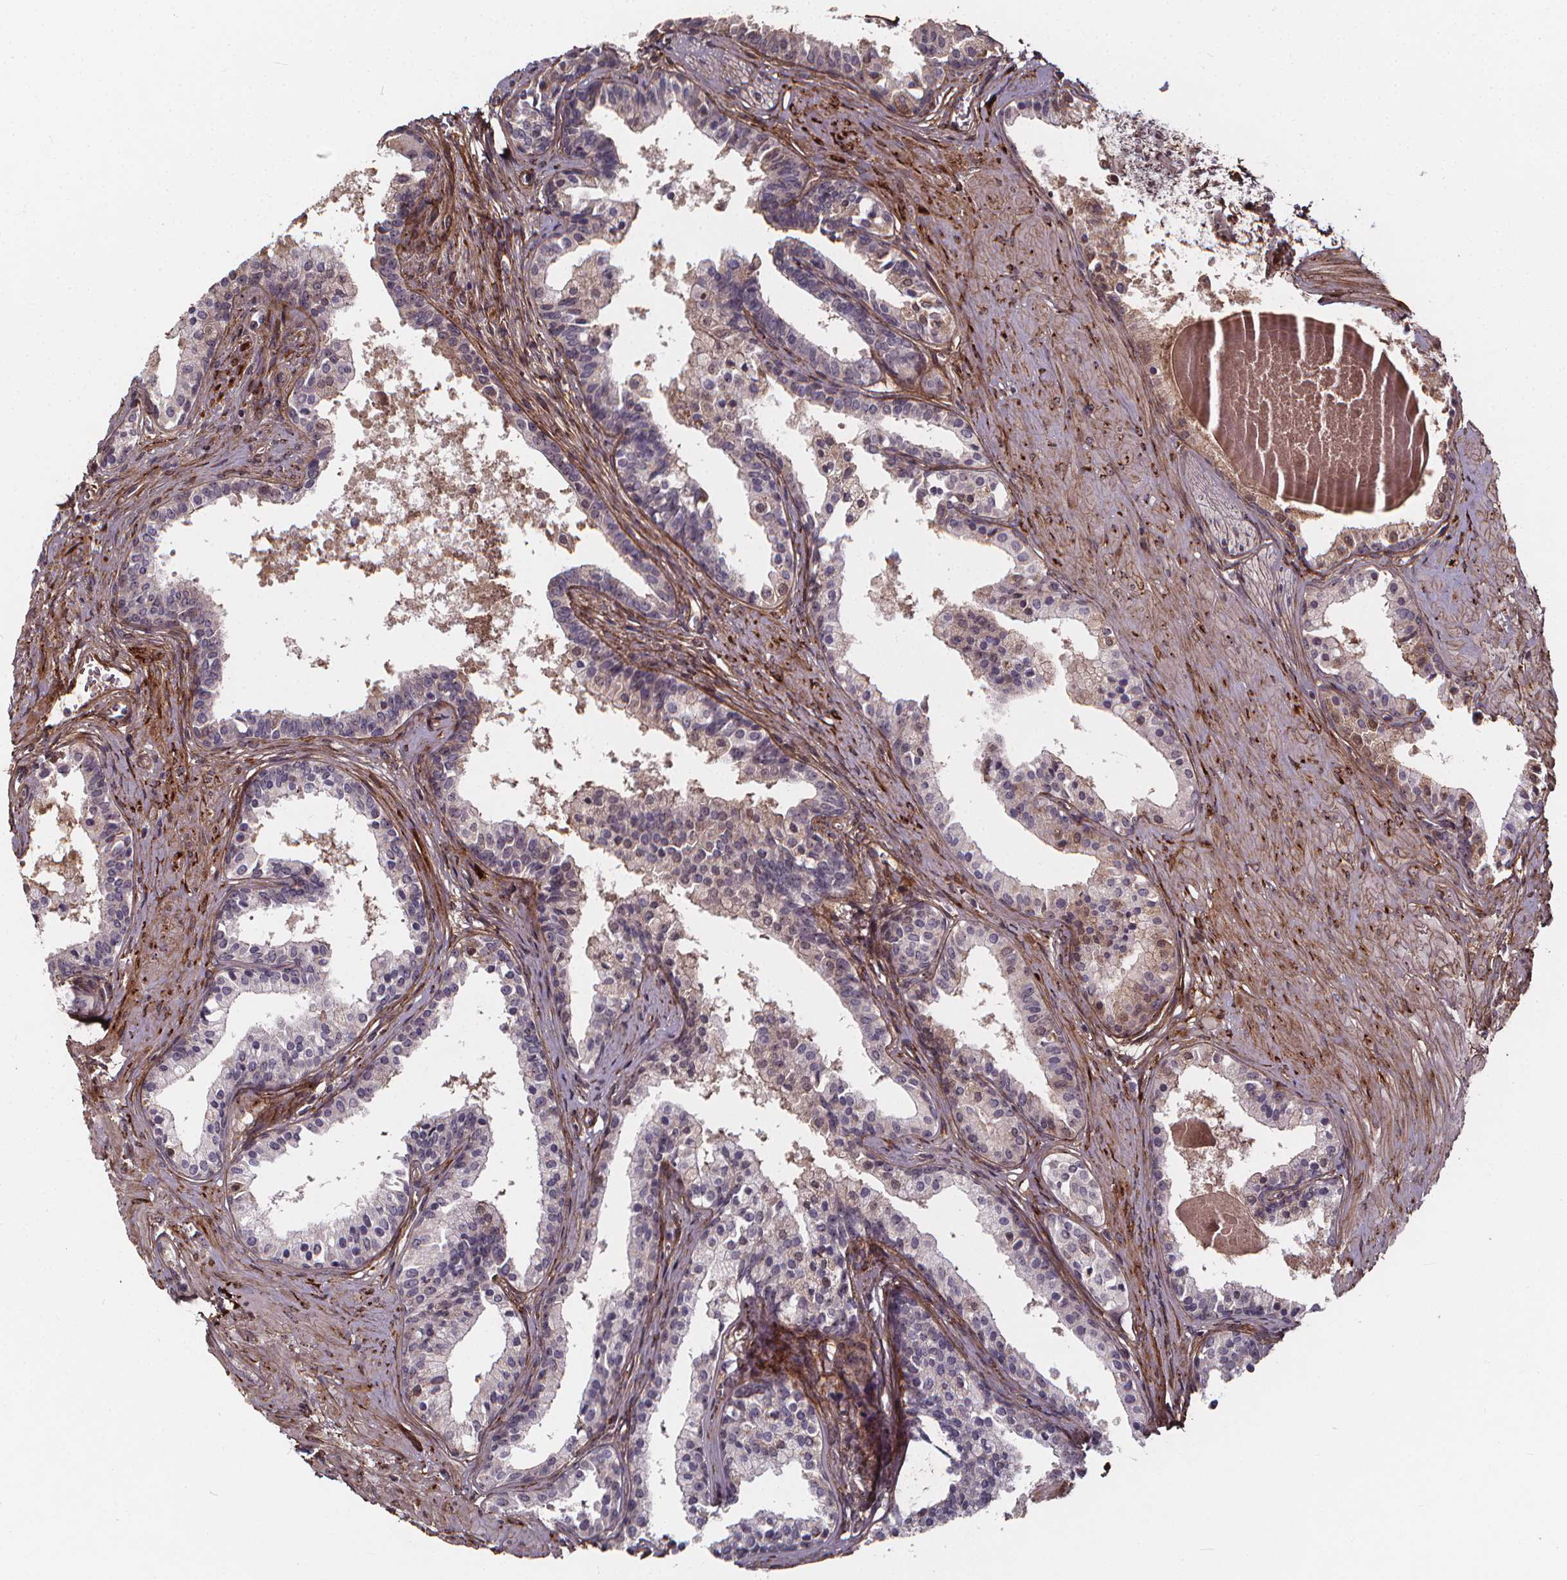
{"staining": {"intensity": "negative", "quantity": "none", "location": "none"}, "tissue": "prostate", "cell_type": "Glandular cells", "image_type": "normal", "snomed": [{"axis": "morphology", "description": "Normal tissue, NOS"}, {"axis": "topography", "description": "Prostate"}], "caption": "Prostate stained for a protein using immunohistochemistry displays no staining glandular cells.", "gene": "AEBP1", "patient": {"sex": "male", "age": 61}}